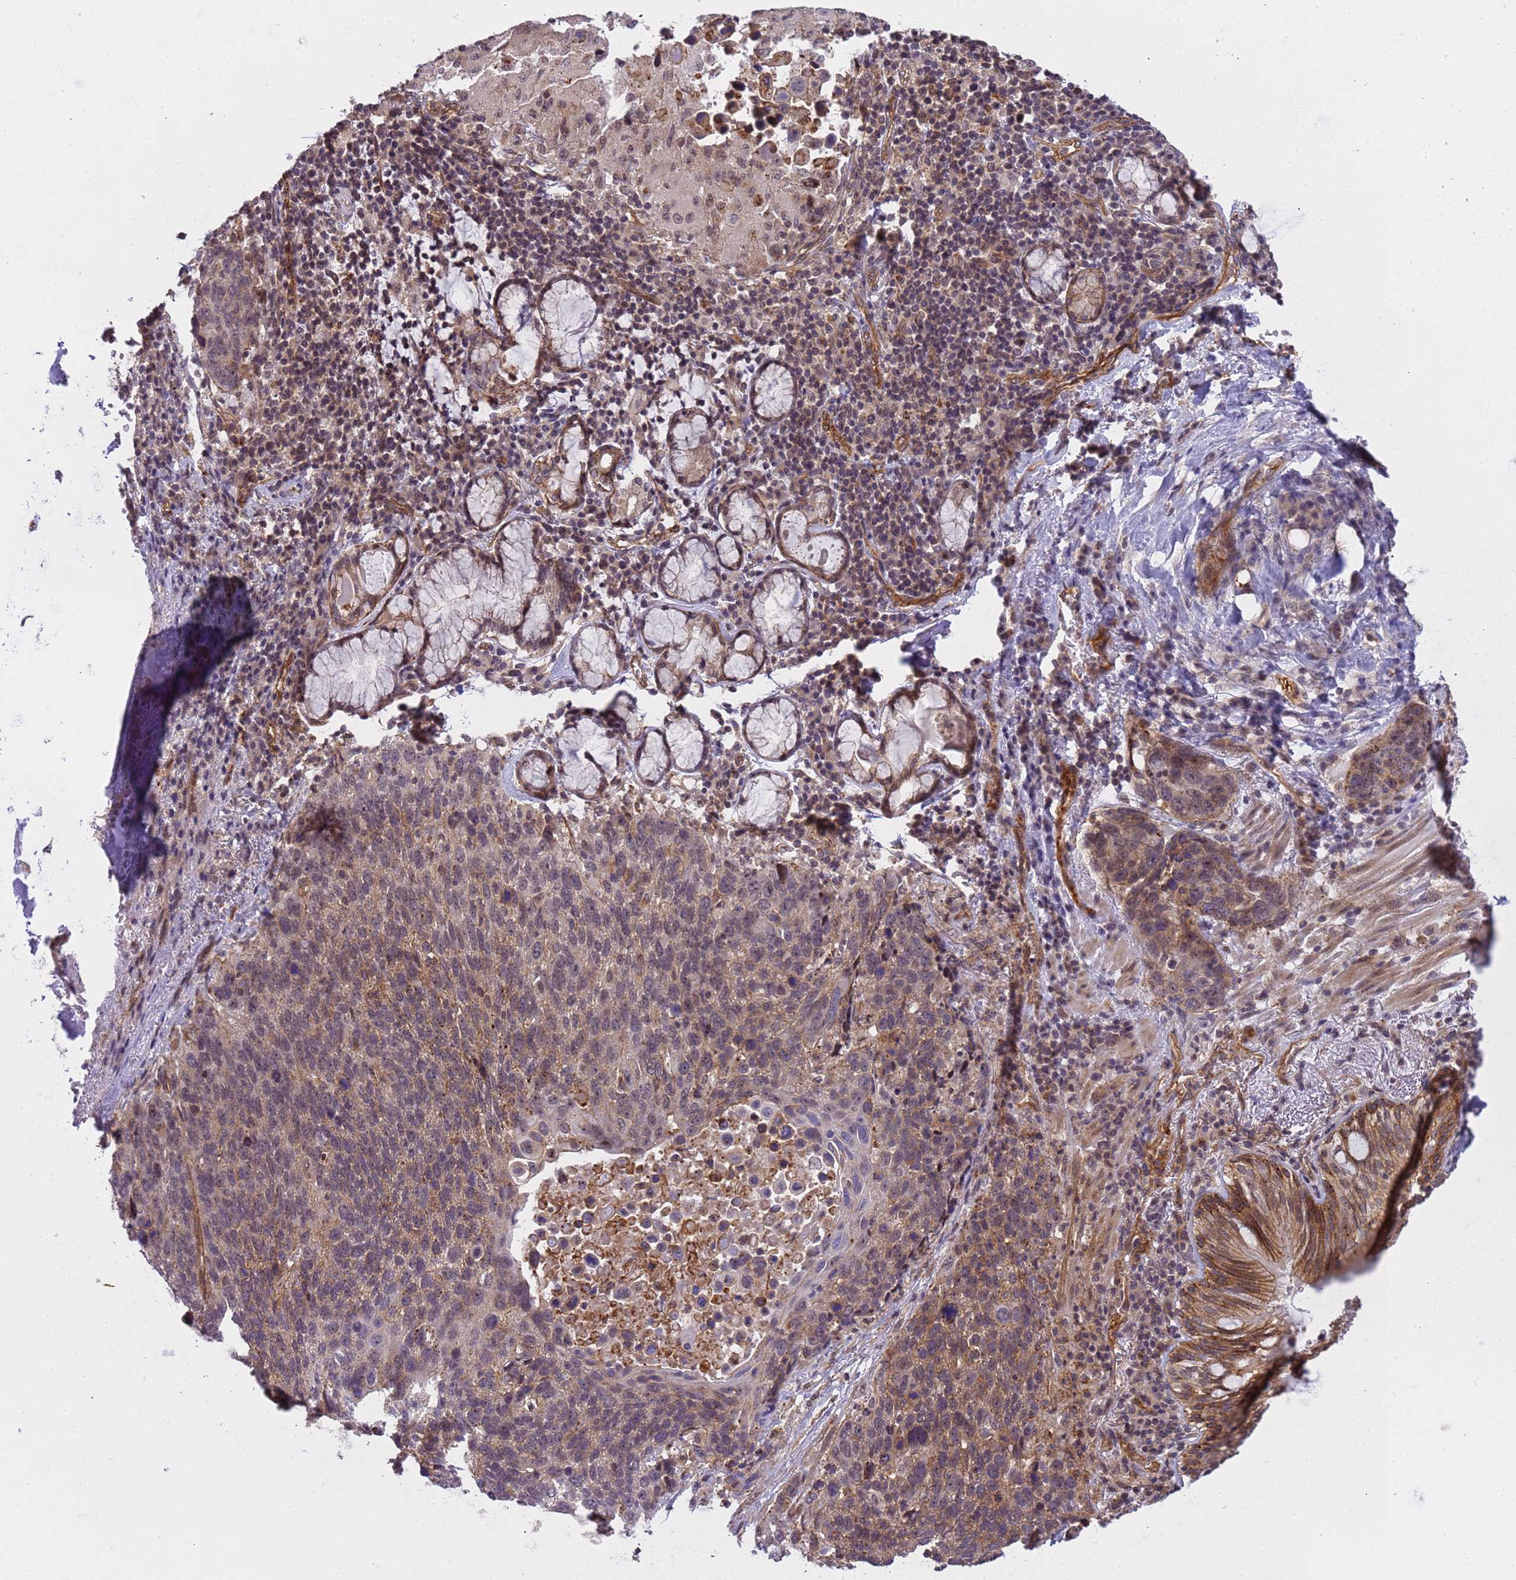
{"staining": {"intensity": "weak", "quantity": "25%-75%", "location": "cytoplasmic/membranous,nuclear"}, "tissue": "lung cancer", "cell_type": "Tumor cells", "image_type": "cancer", "snomed": [{"axis": "morphology", "description": "Squamous cell carcinoma, NOS"}, {"axis": "topography", "description": "Lung"}], "caption": "About 25%-75% of tumor cells in squamous cell carcinoma (lung) demonstrate weak cytoplasmic/membranous and nuclear protein staining as visualized by brown immunohistochemical staining.", "gene": "EMC2", "patient": {"sex": "male", "age": 66}}